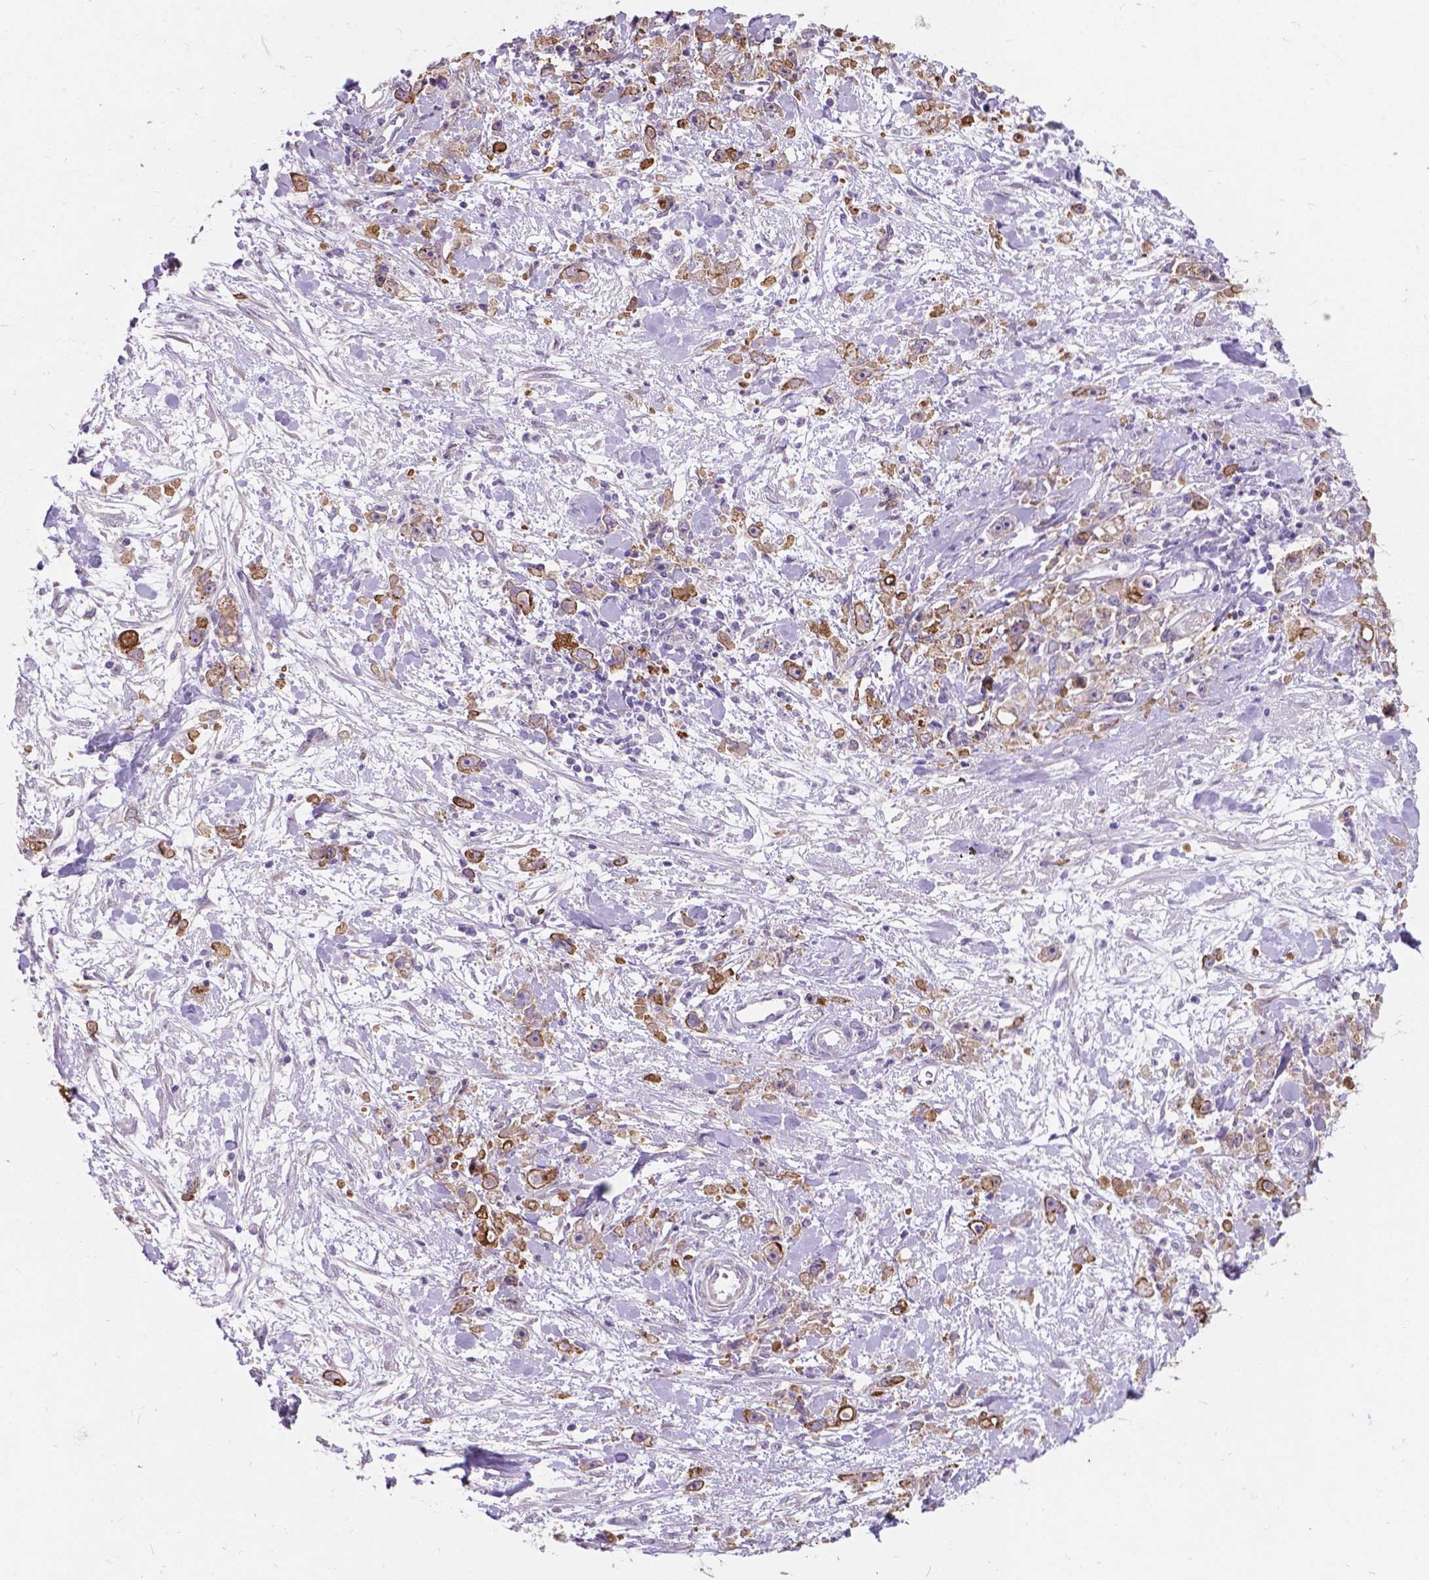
{"staining": {"intensity": "moderate", "quantity": "<25%", "location": "cytoplasmic/membranous"}, "tissue": "stomach cancer", "cell_type": "Tumor cells", "image_type": "cancer", "snomed": [{"axis": "morphology", "description": "Adenocarcinoma, NOS"}, {"axis": "topography", "description": "Stomach"}], "caption": "Immunohistochemistry (IHC) photomicrograph of neoplastic tissue: stomach adenocarcinoma stained using immunohistochemistry shows low levels of moderate protein expression localized specifically in the cytoplasmic/membranous of tumor cells, appearing as a cytoplasmic/membranous brown color.", "gene": "MYH14", "patient": {"sex": "female", "age": 59}}